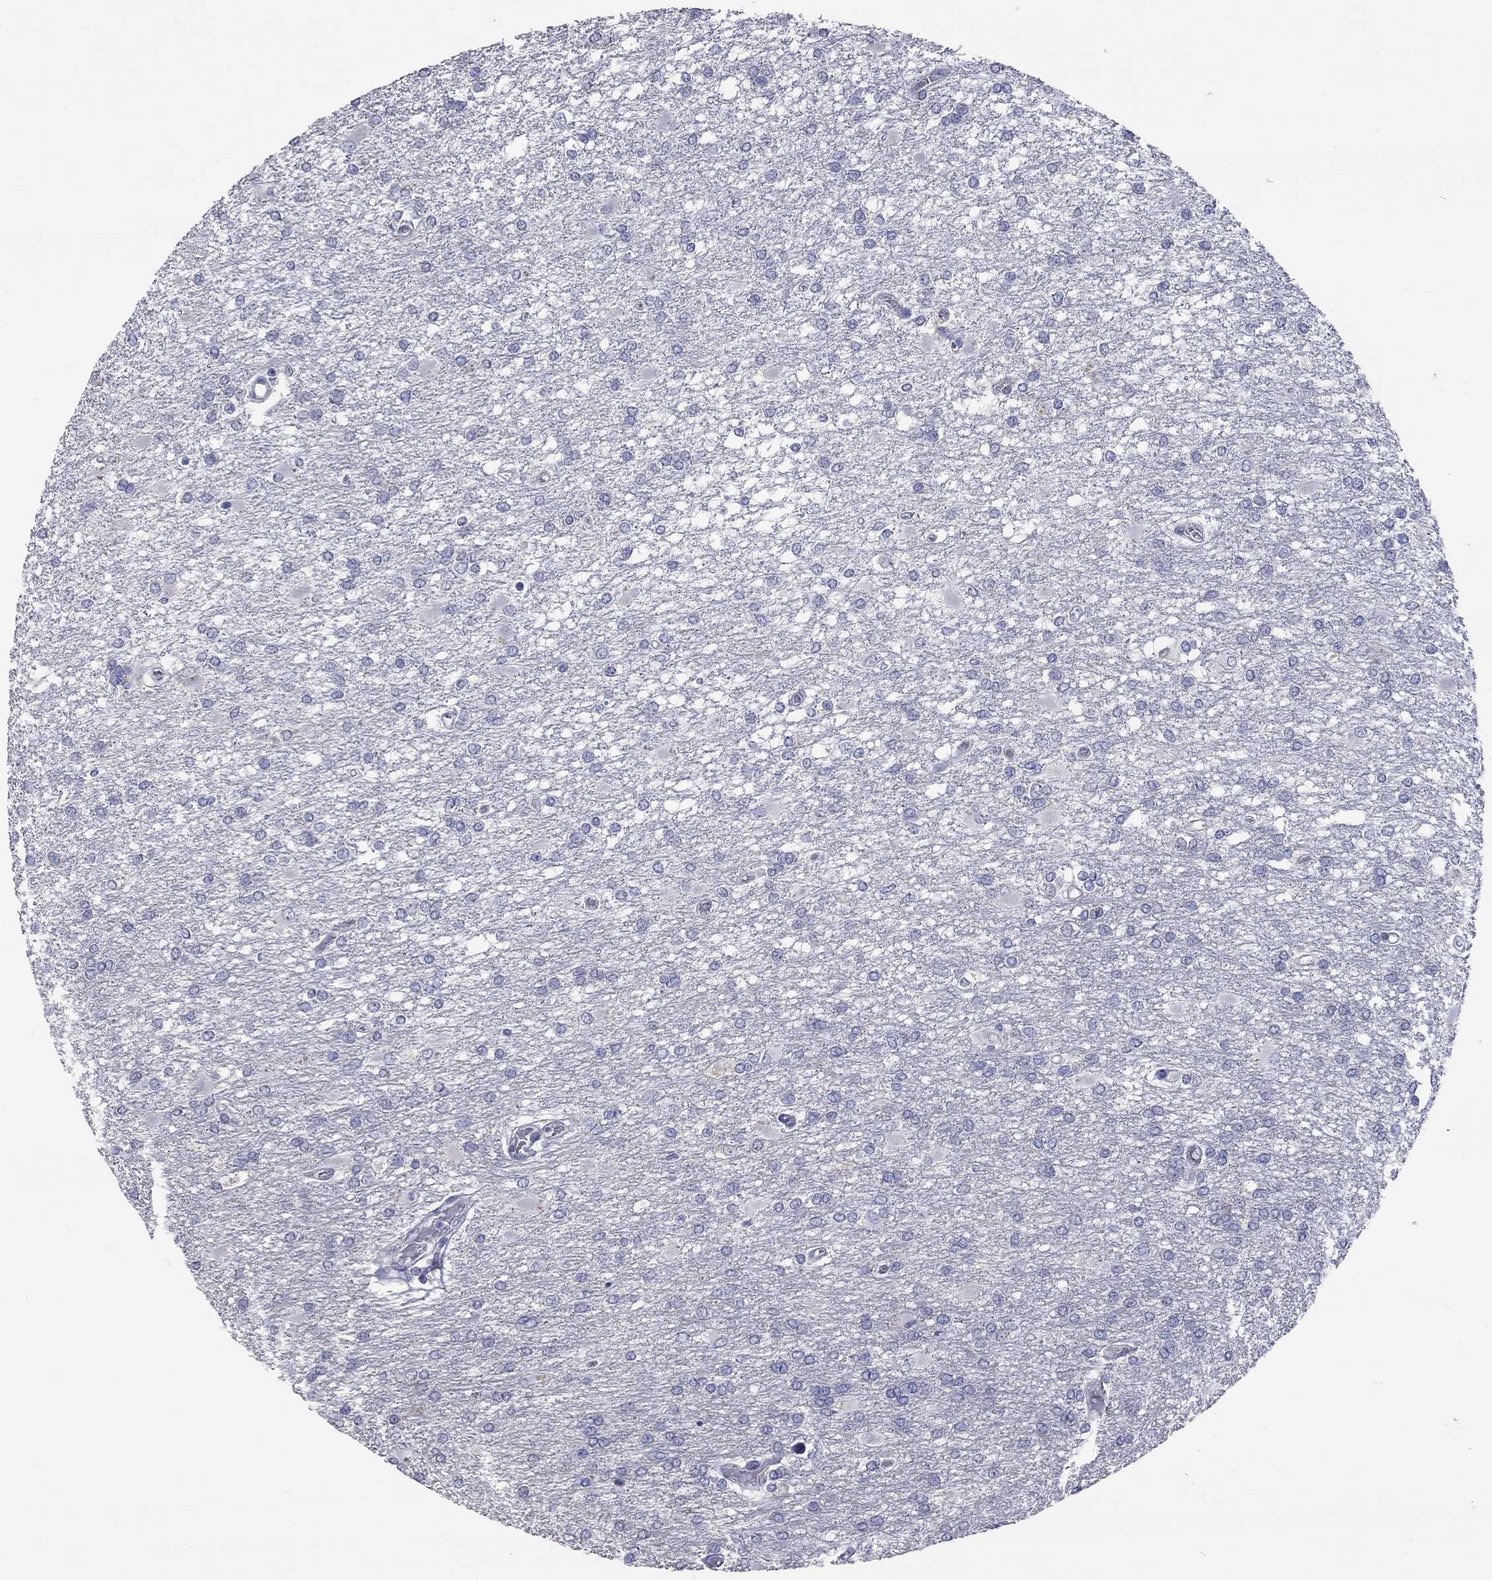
{"staining": {"intensity": "negative", "quantity": "none", "location": "none"}, "tissue": "glioma", "cell_type": "Tumor cells", "image_type": "cancer", "snomed": [{"axis": "morphology", "description": "Glioma, malignant, High grade"}, {"axis": "topography", "description": "Cerebral cortex"}], "caption": "A high-resolution histopathology image shows immunohistochemistry staining of glioma, which shows no significant expression in tumor cells.", "gene": "OPRK1", "patient": {"sex": "male", "age": 79}}